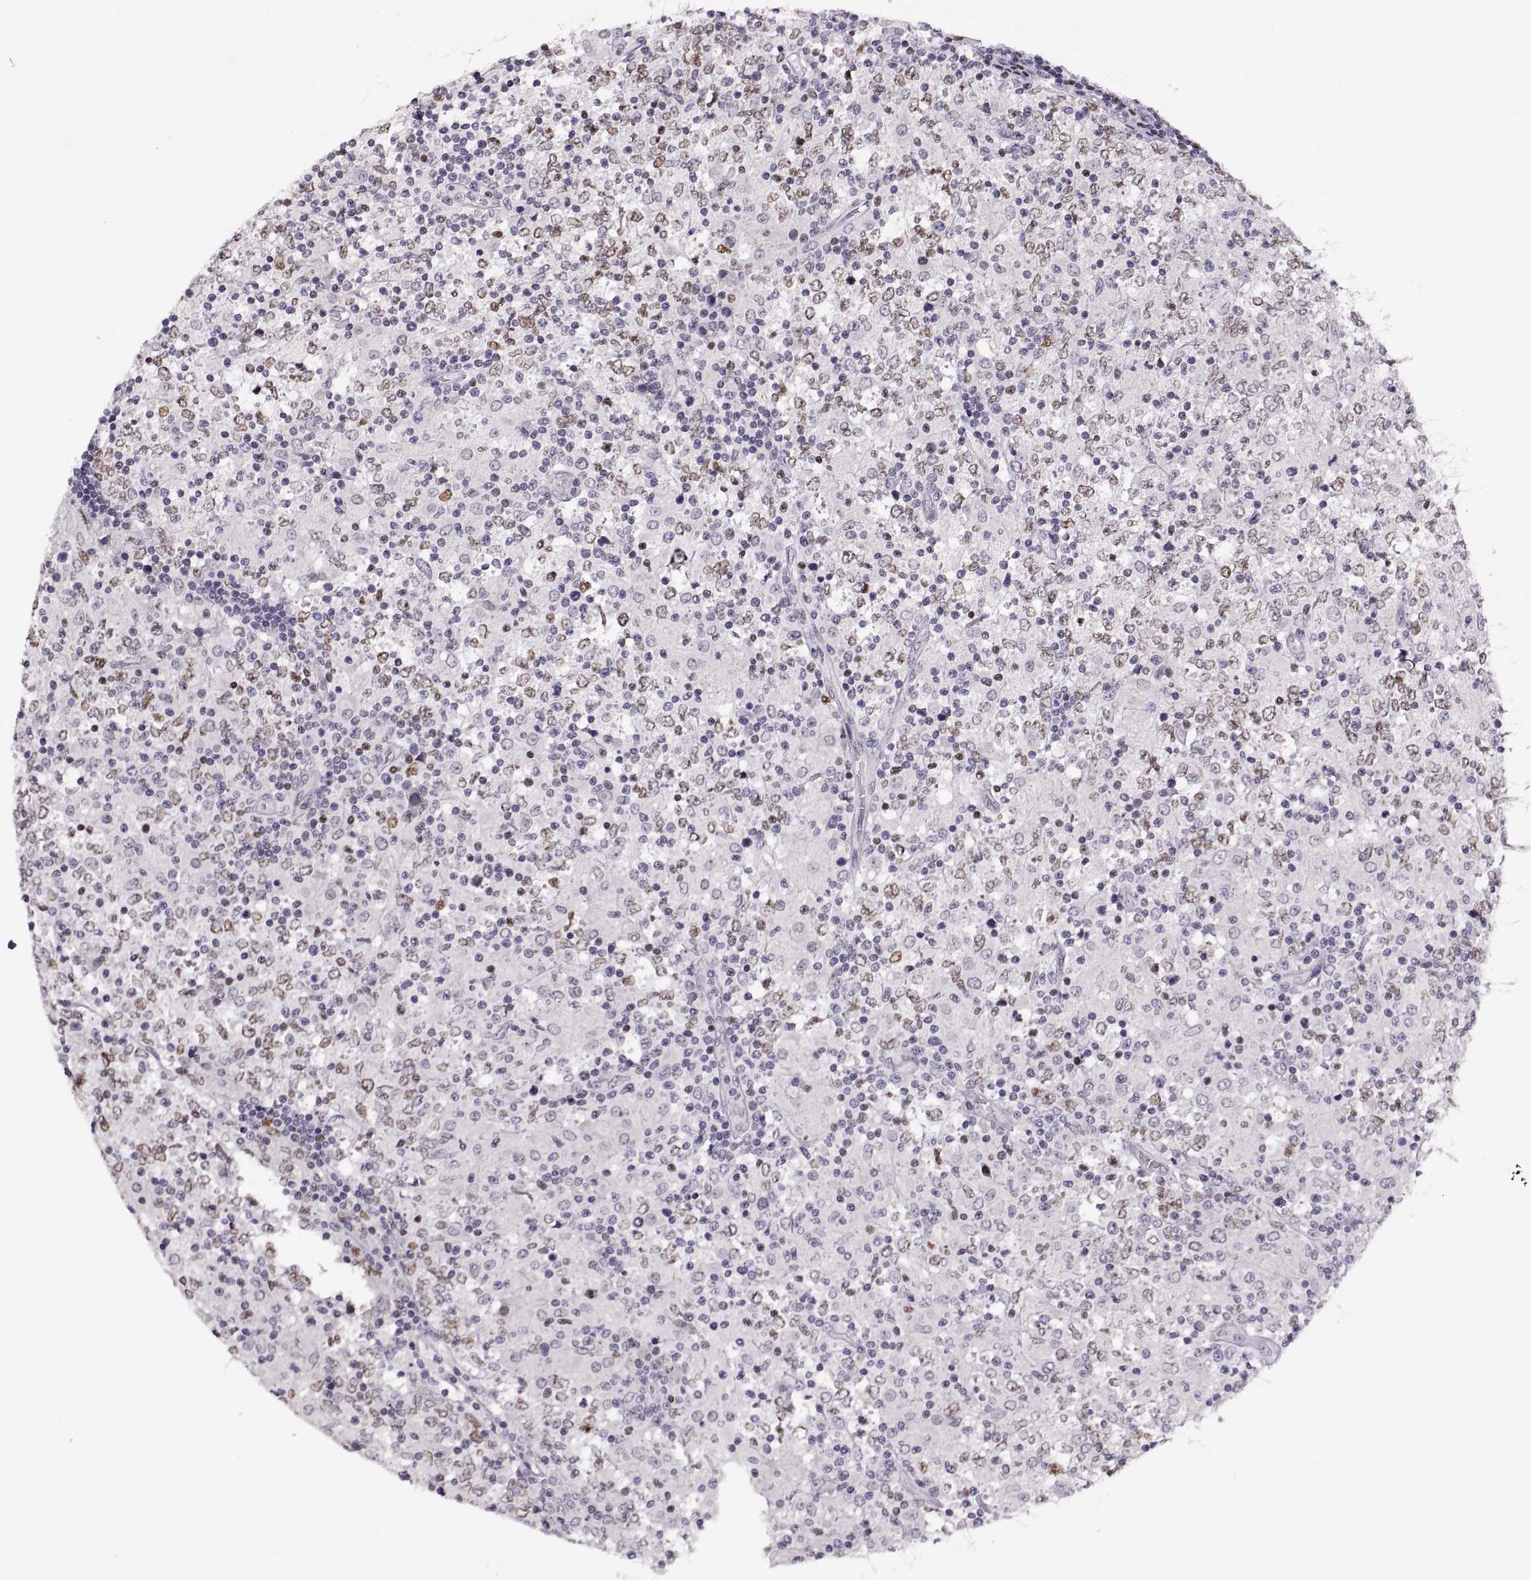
{"staining": {"intensity": "weak", "quantity": "25%-75%", "location": "nuclear"}, "tissue": "lymphoma", "cell_type": "Tumor cells", "image_type": "cancer", "snomed": [{"axis": "morphology", "description": "Malignant lymphoma, non-Hodgkin's type, High grade"}, {"axis": "topography", "description": "Lymph node"}], "caption": "A high-resolution histopathology image shows immunohistochemistry (IHC) staining of malignant lymphoma, non-Hodgkin's type (high-grade), which reveals weak nuclear staining in about 25%-75% of tumor cells.", "gene": "NEK2", "patient": {"sex": "female", "age": 84}}